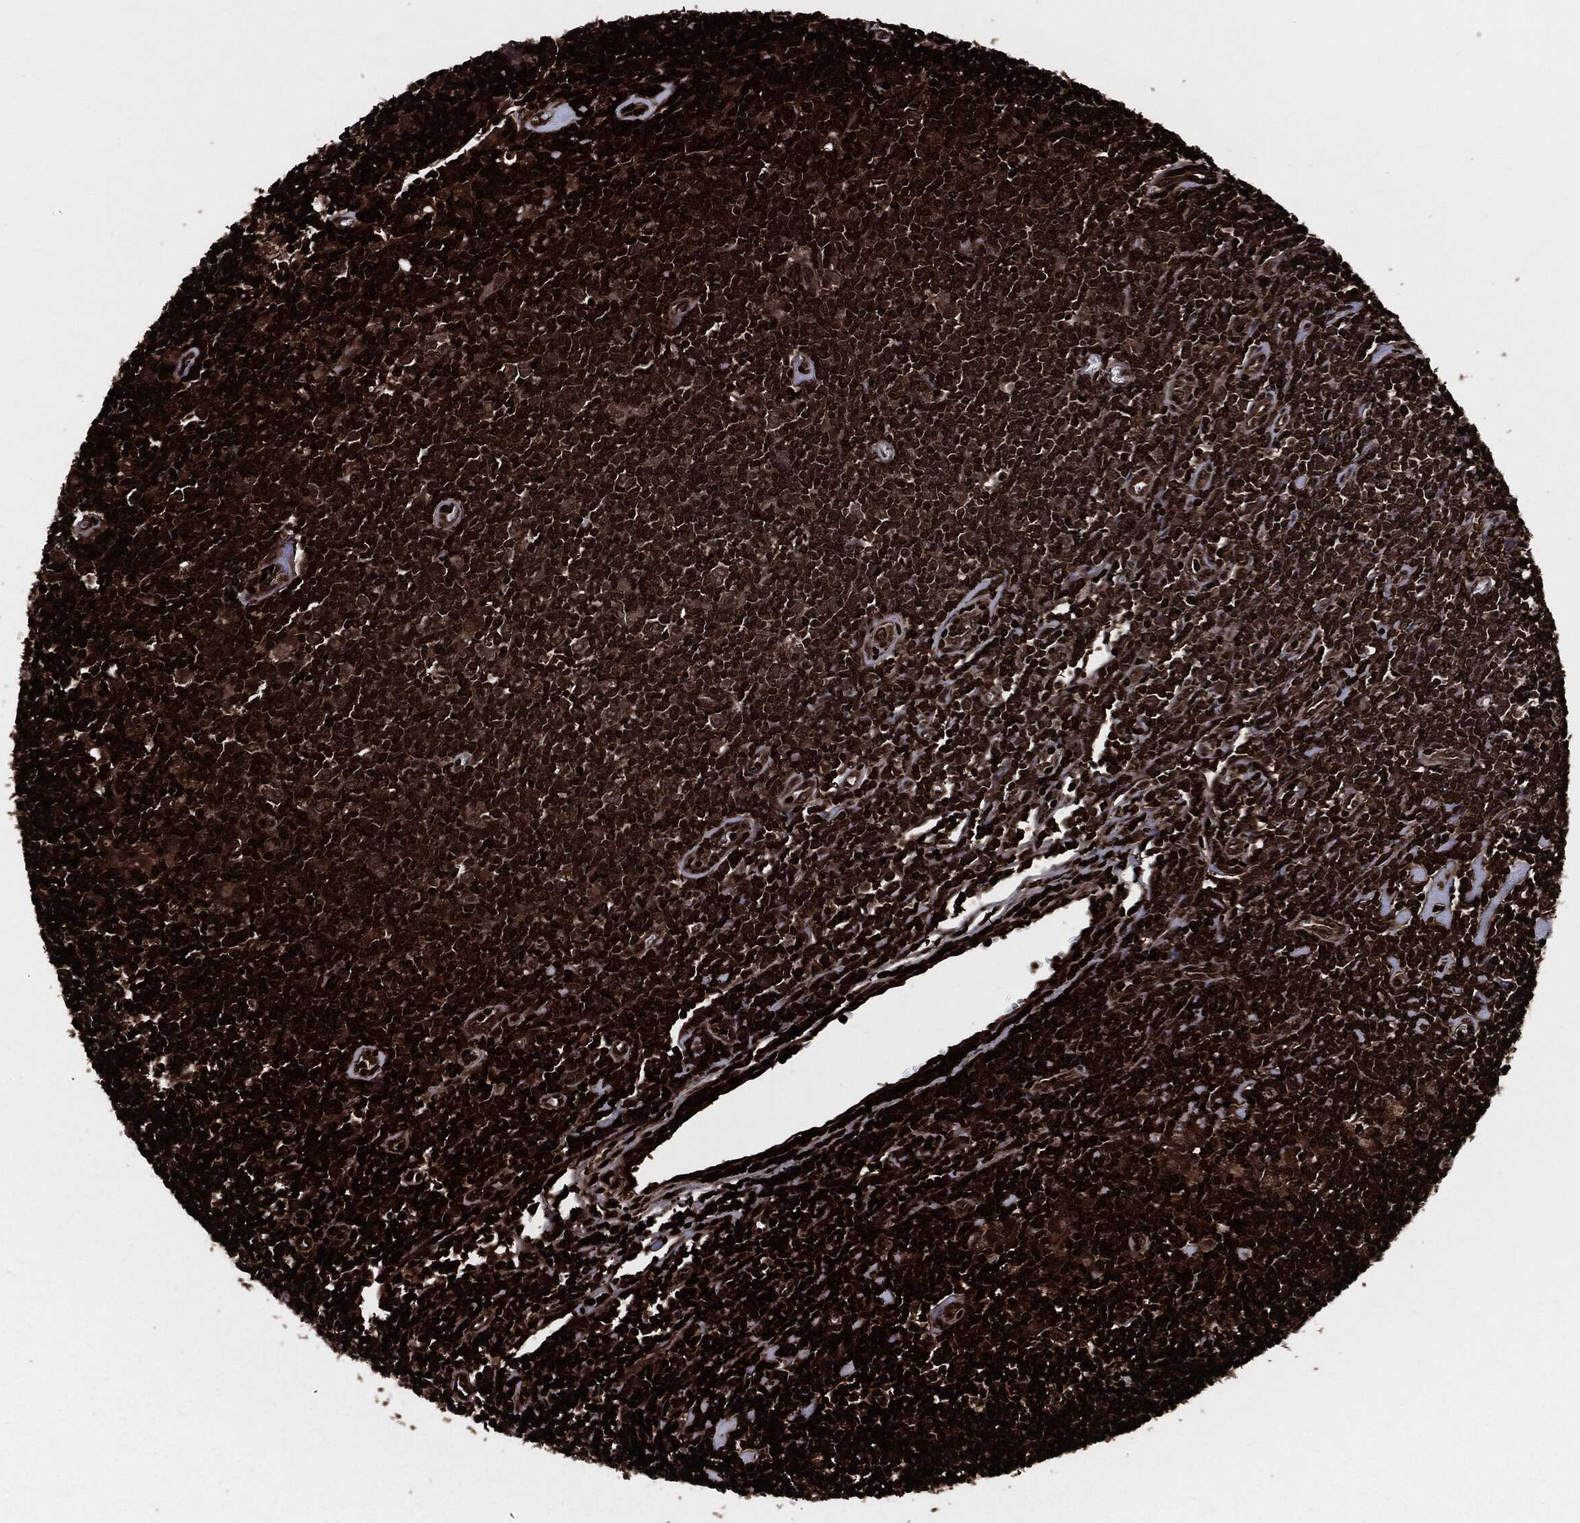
{"staining": {"intensity": "strong", "quantity": ">75%", "location": "cytoplasmic/membranous"}, "tissue": "lymphoma", "cell_type": "Tumor cells", "image_type": "cancer", "snomed": [{"axis": "morphology", "description": "Hodgkin's disease, NOS"}, {"axis": "topography", "description": "Lymph node"}], "caption": "Brown immunohistochemical staining in human lymphoma shows strong cytoplasmic/membranous staining in about >75% of tumor cells.", "gene": "YWHAB", "patient": {"sex": "male", "age": 40}}